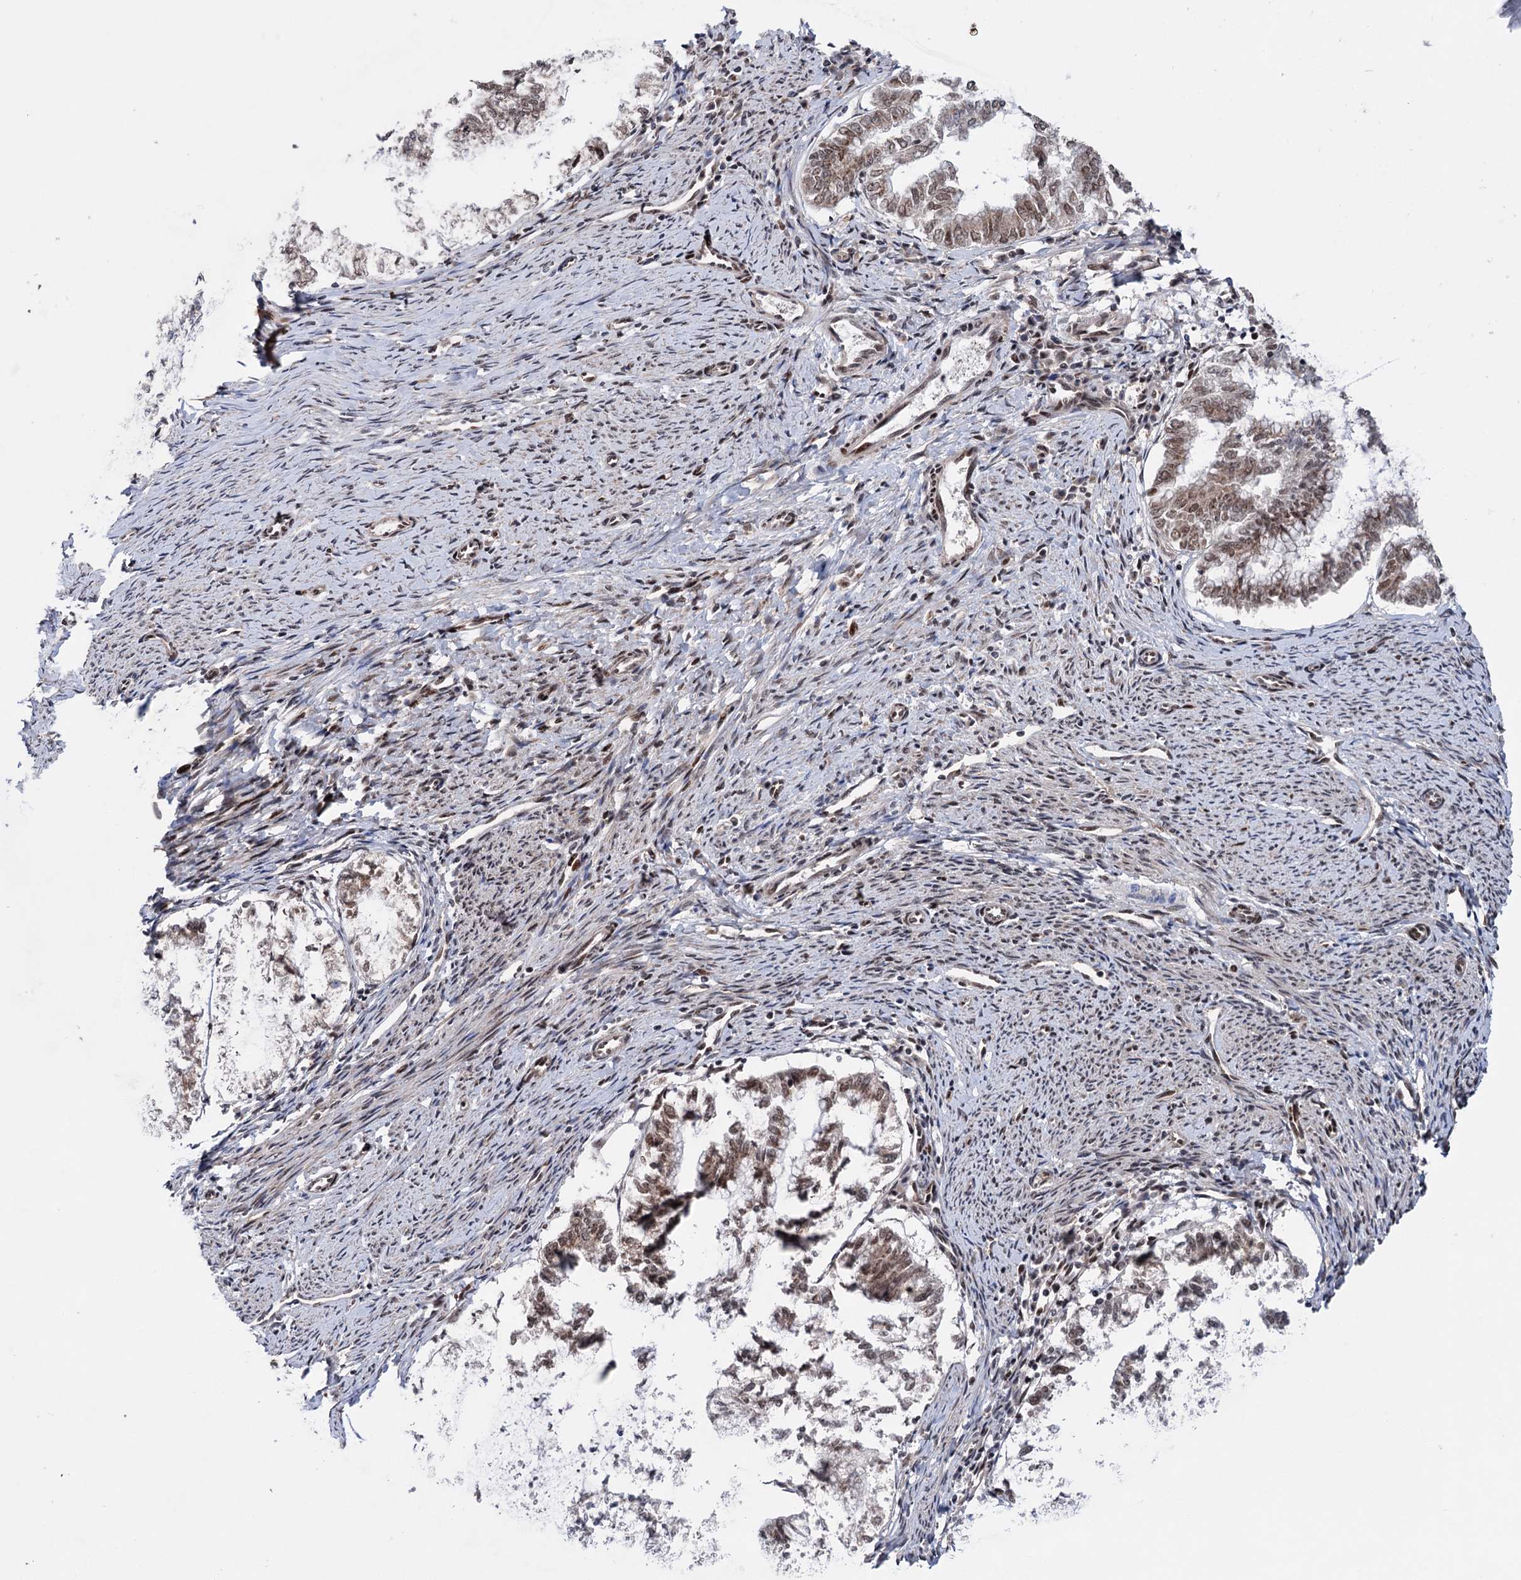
{"staining": {"intensity": "moderate", "quantity": ">75%", "location": "nuclear"}, "tissue": "endometrial cancer", "cell_type": "Tumor cells", "image_type": "cancer", "snomed": [{"axis": "morphology", "description": "Adenocarcinoma, NOS"}, {"axis": "topography", "description": "Endometrium"}], "caption": "A photomicrograph showing moderate nuclear staining in about >75% of tumor cells in adenocarcinoma (endometrial), as visualized by brown immunohistochemical staining.", "gene": "MAML1", "patient": {"sex": "female", "age": 79}}